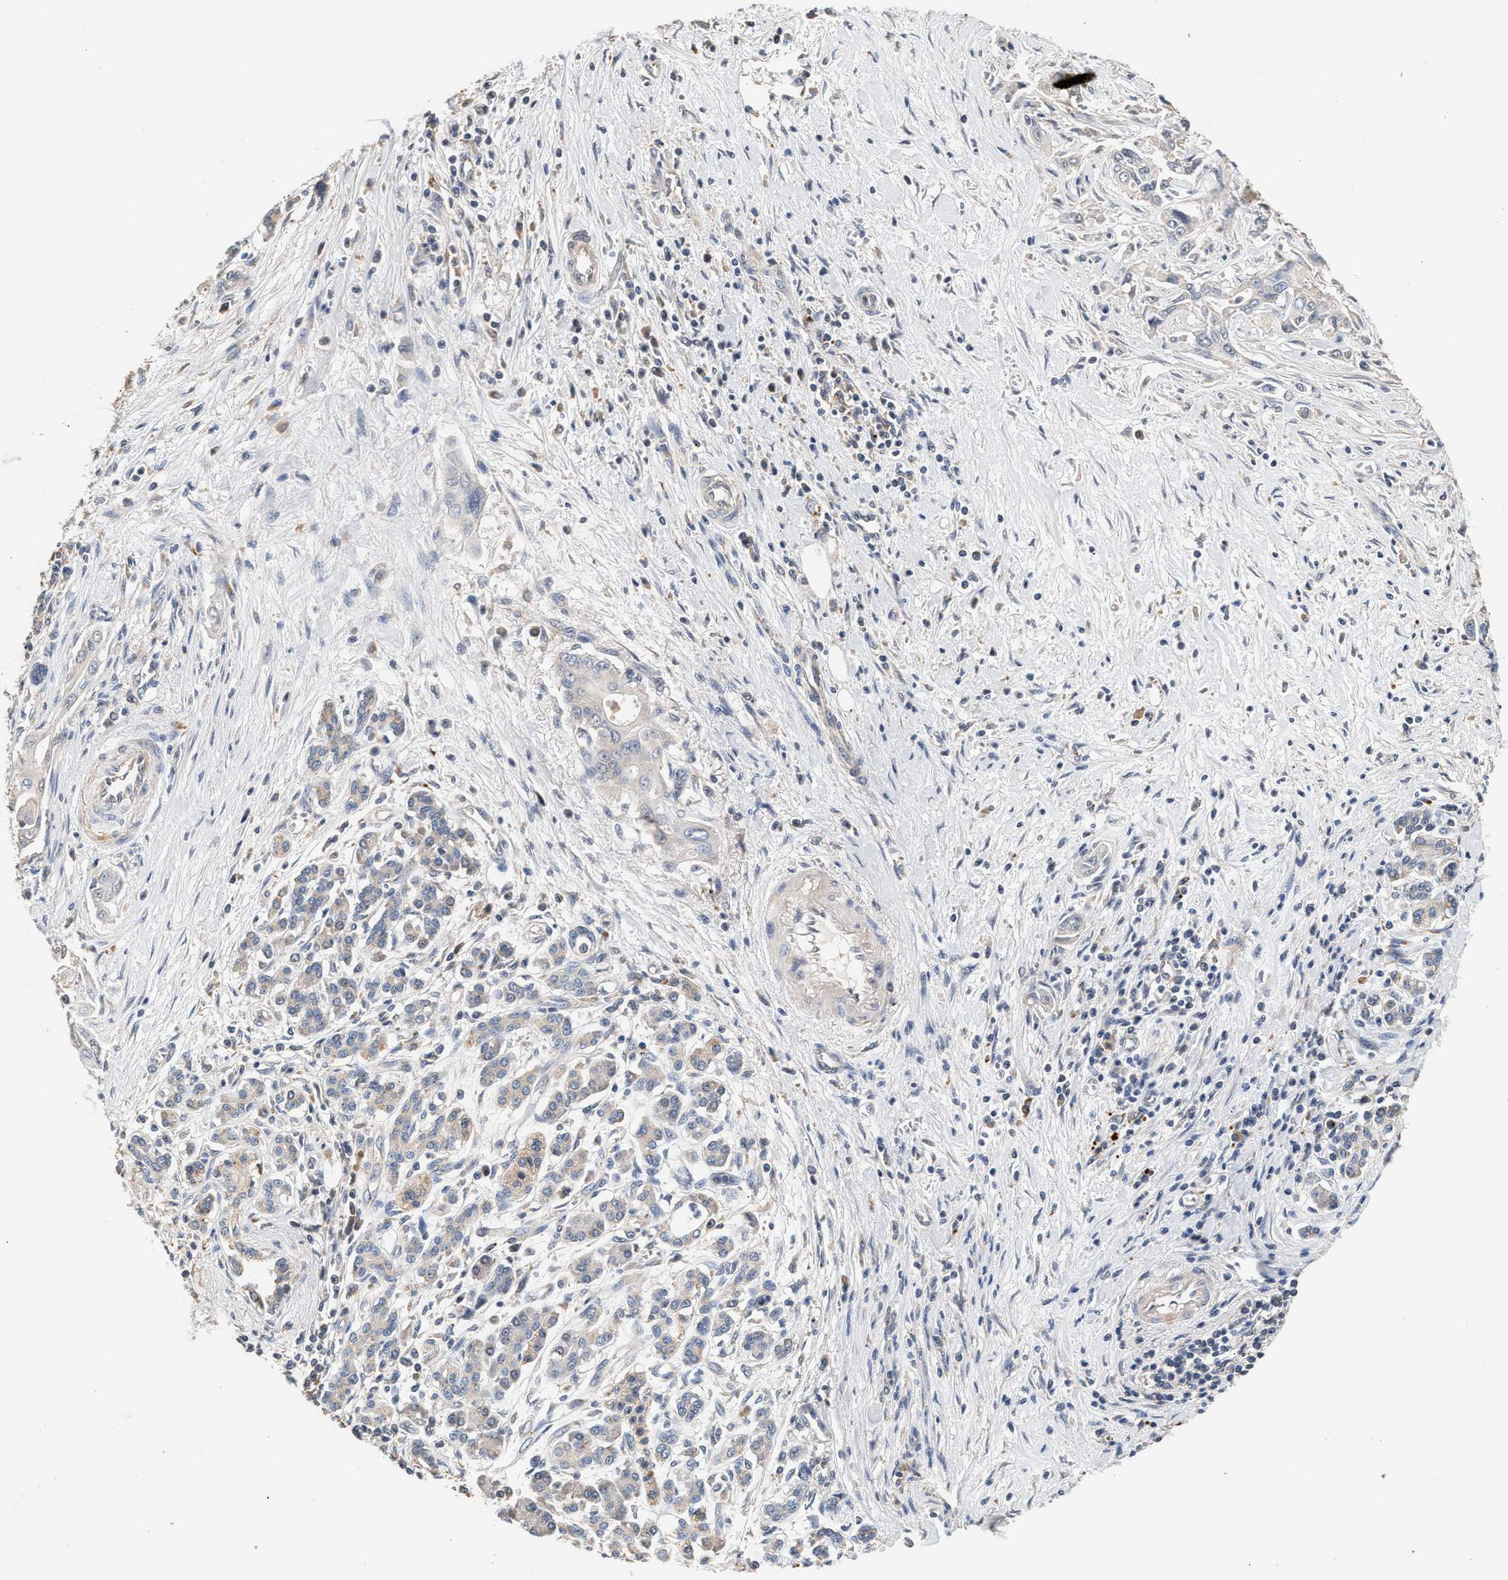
{"staining": {"intensity": "negative", "quantity": "none", "location": "none"}, "tissue": "pancreatic cancer", "cell_type": "Tumor cells", "image_type": "cancer", "snomed": [{"axis": "morphology", "description": "Adenocarcinoma, NOS"}, {"axis": "topography", "description": "Pancreas"}], "caption": "IHC image of neoplastic tissue: pancreatic cancer stained with DAB exhibits no significant protein staining in tumor cells. (DAB (3,3'-diaminobenzidine) immunohistochemistry, high magnification).", "gene": "PTGR3", "patient": {"sex": "male", "age": 58}}